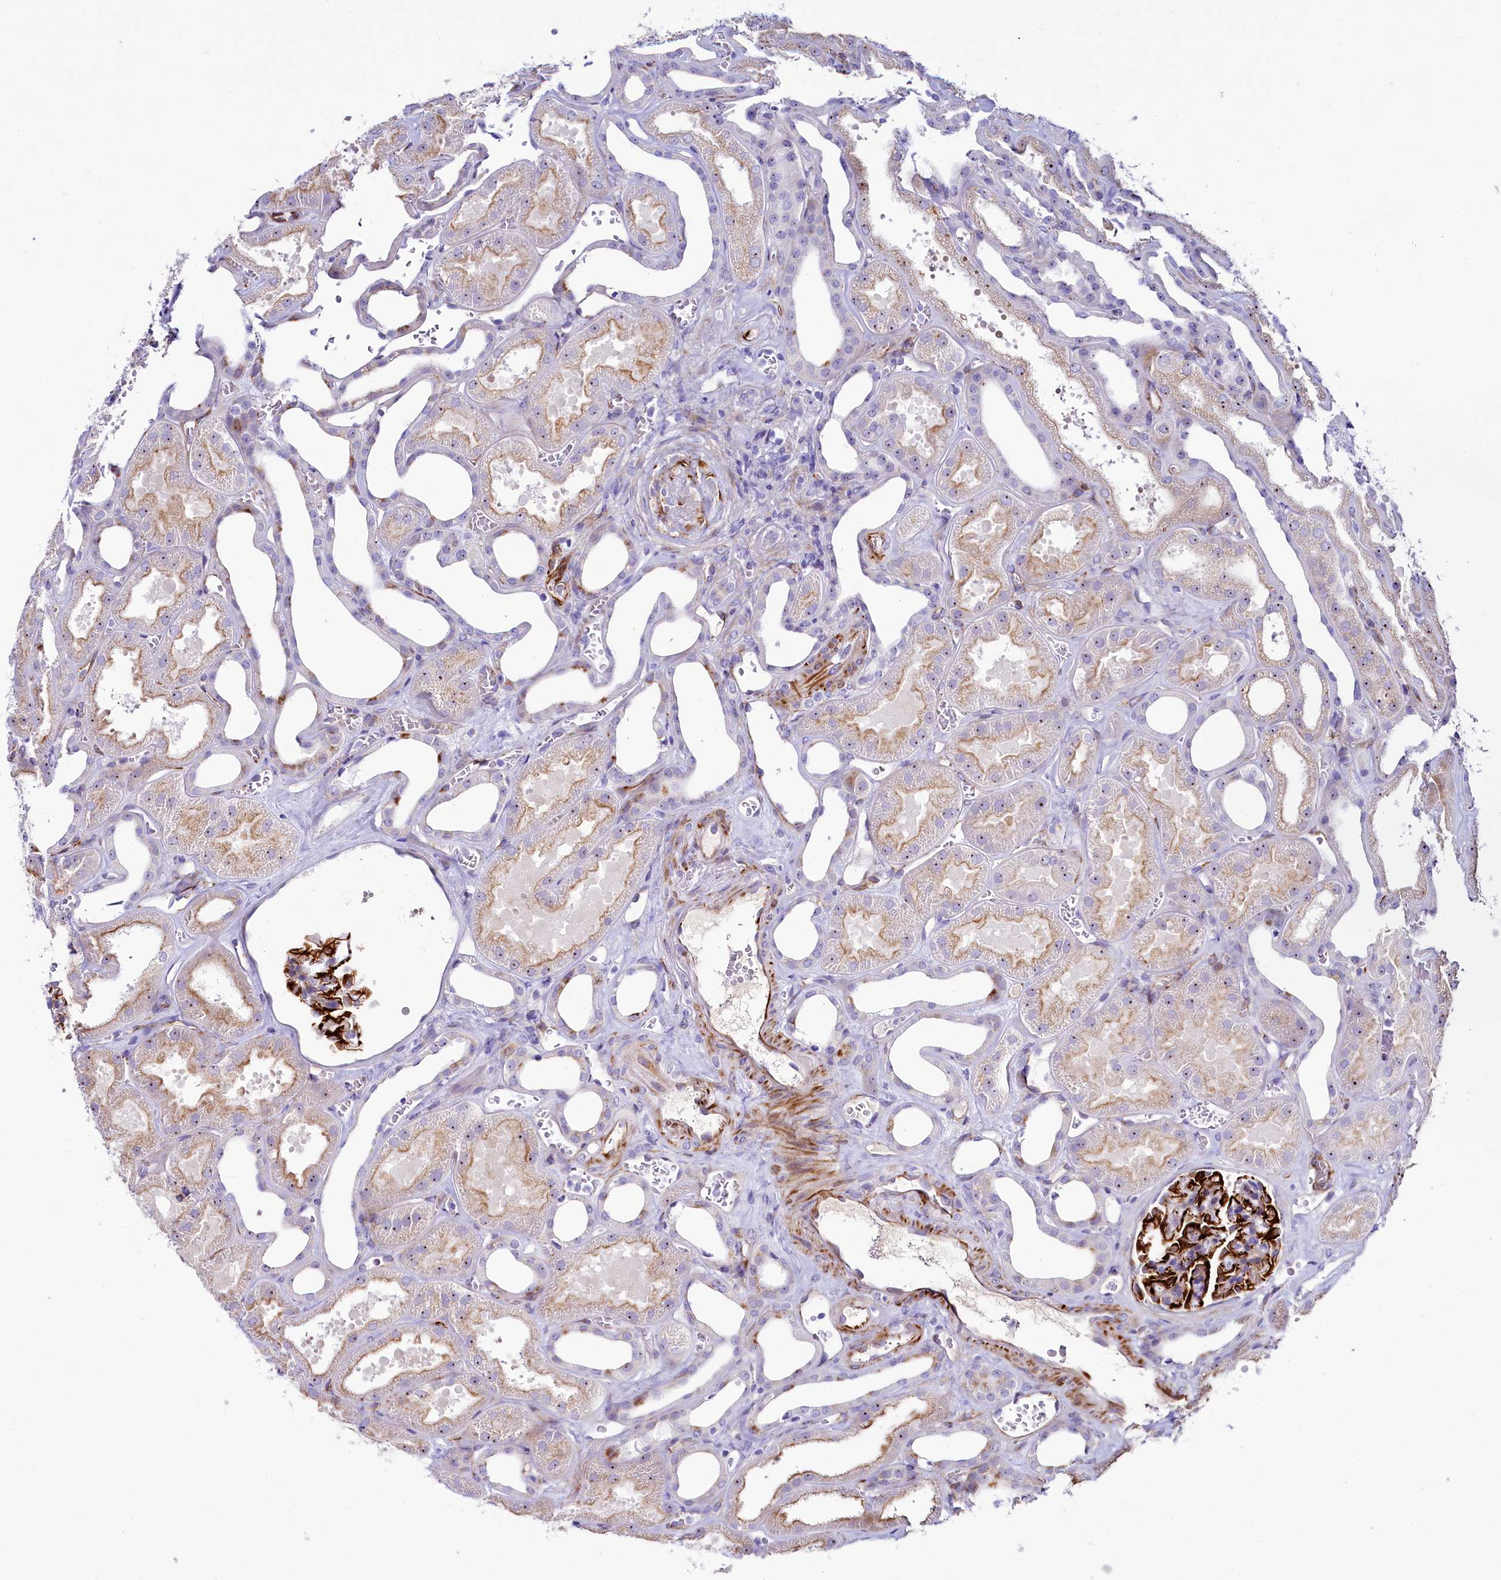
{"staining": {"intensity": "strong", "quantity": ">75%", "location": "cytoplasmic/membranous"}, "tissue": "kidney", "cell_type": "Cells in glomeruli", "image_type": "normal", "snomed": [{"axis": "morphology", "description": "Normal tissue, NOS"}, {"axis": "morphology", "description": "Adenocarcinoma, NOS"}, {"axis": "topography", "description": "Kidney"}], "caption": "Immunohistochemical staining of unremarkable human kidney displays >75% levels of strong cytoplasmic/membranous protein expression in about >75% of cells in glomeruli.", "gene": "SH3TC2", "patient": {"sex": "female", "age": 68}}